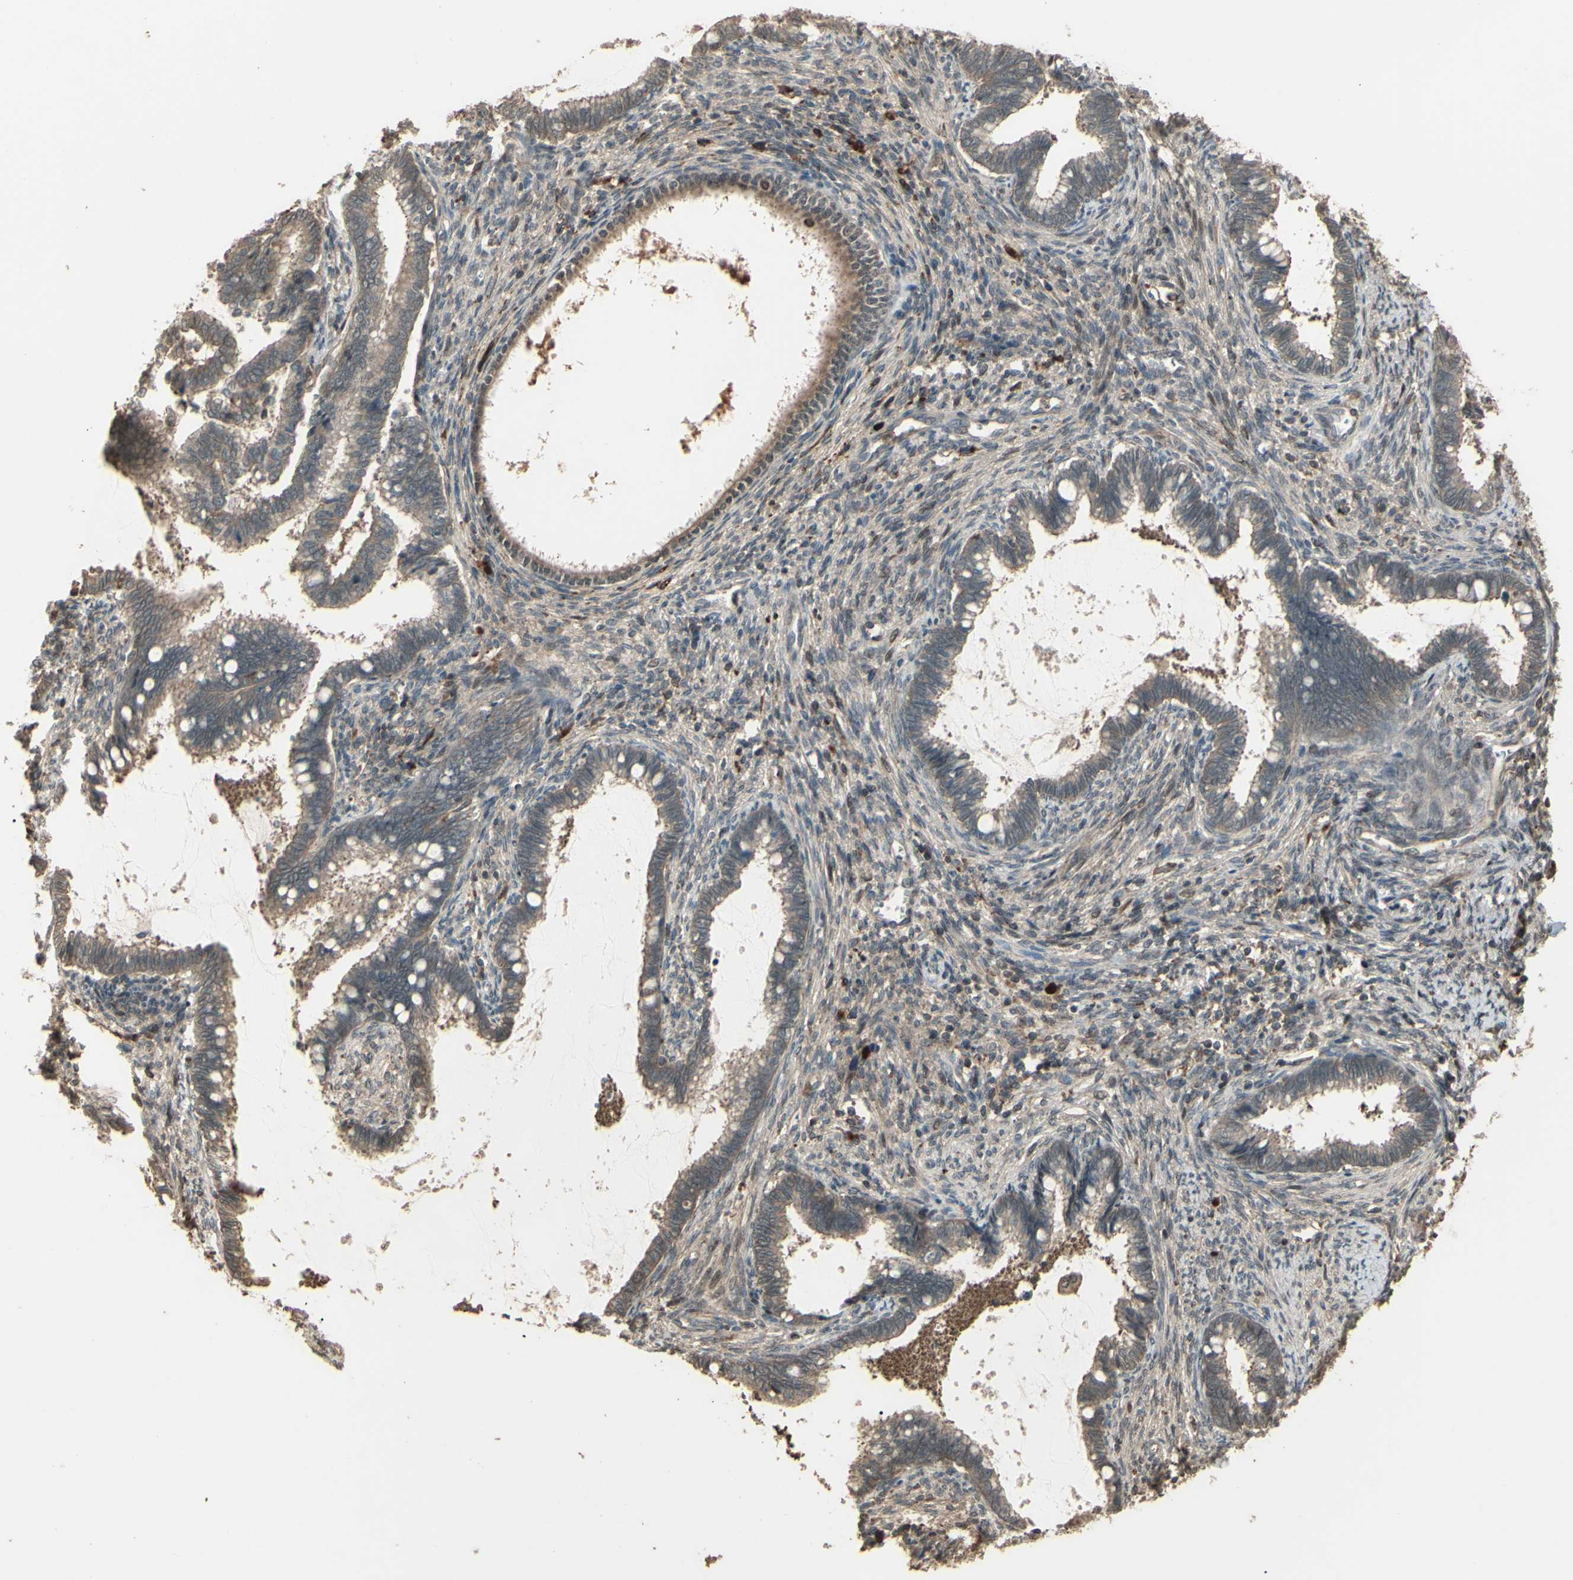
{"staining": {"intensity": "weak", "quantity": ">75%", "location": "cytoplasmic/membranous"}, "tissue": "cervical cancer", "cell_type": "Tumor cells", "image_type": "cancer", "snomed": [{"axis": "morphology", "description": "Adenocarcinoma, NOS"}, {"axis": "topography", "description": "Cervix"}], "caption": "There is low levels of weak cytoplasmic/membranous staining in tumor cells of cervical cancer (adenocarcinoma), as demonstrated by immunohistochemical staining (brown color).", "gene": "GNAS", "patient": {"sex": "female", "age": 44}}